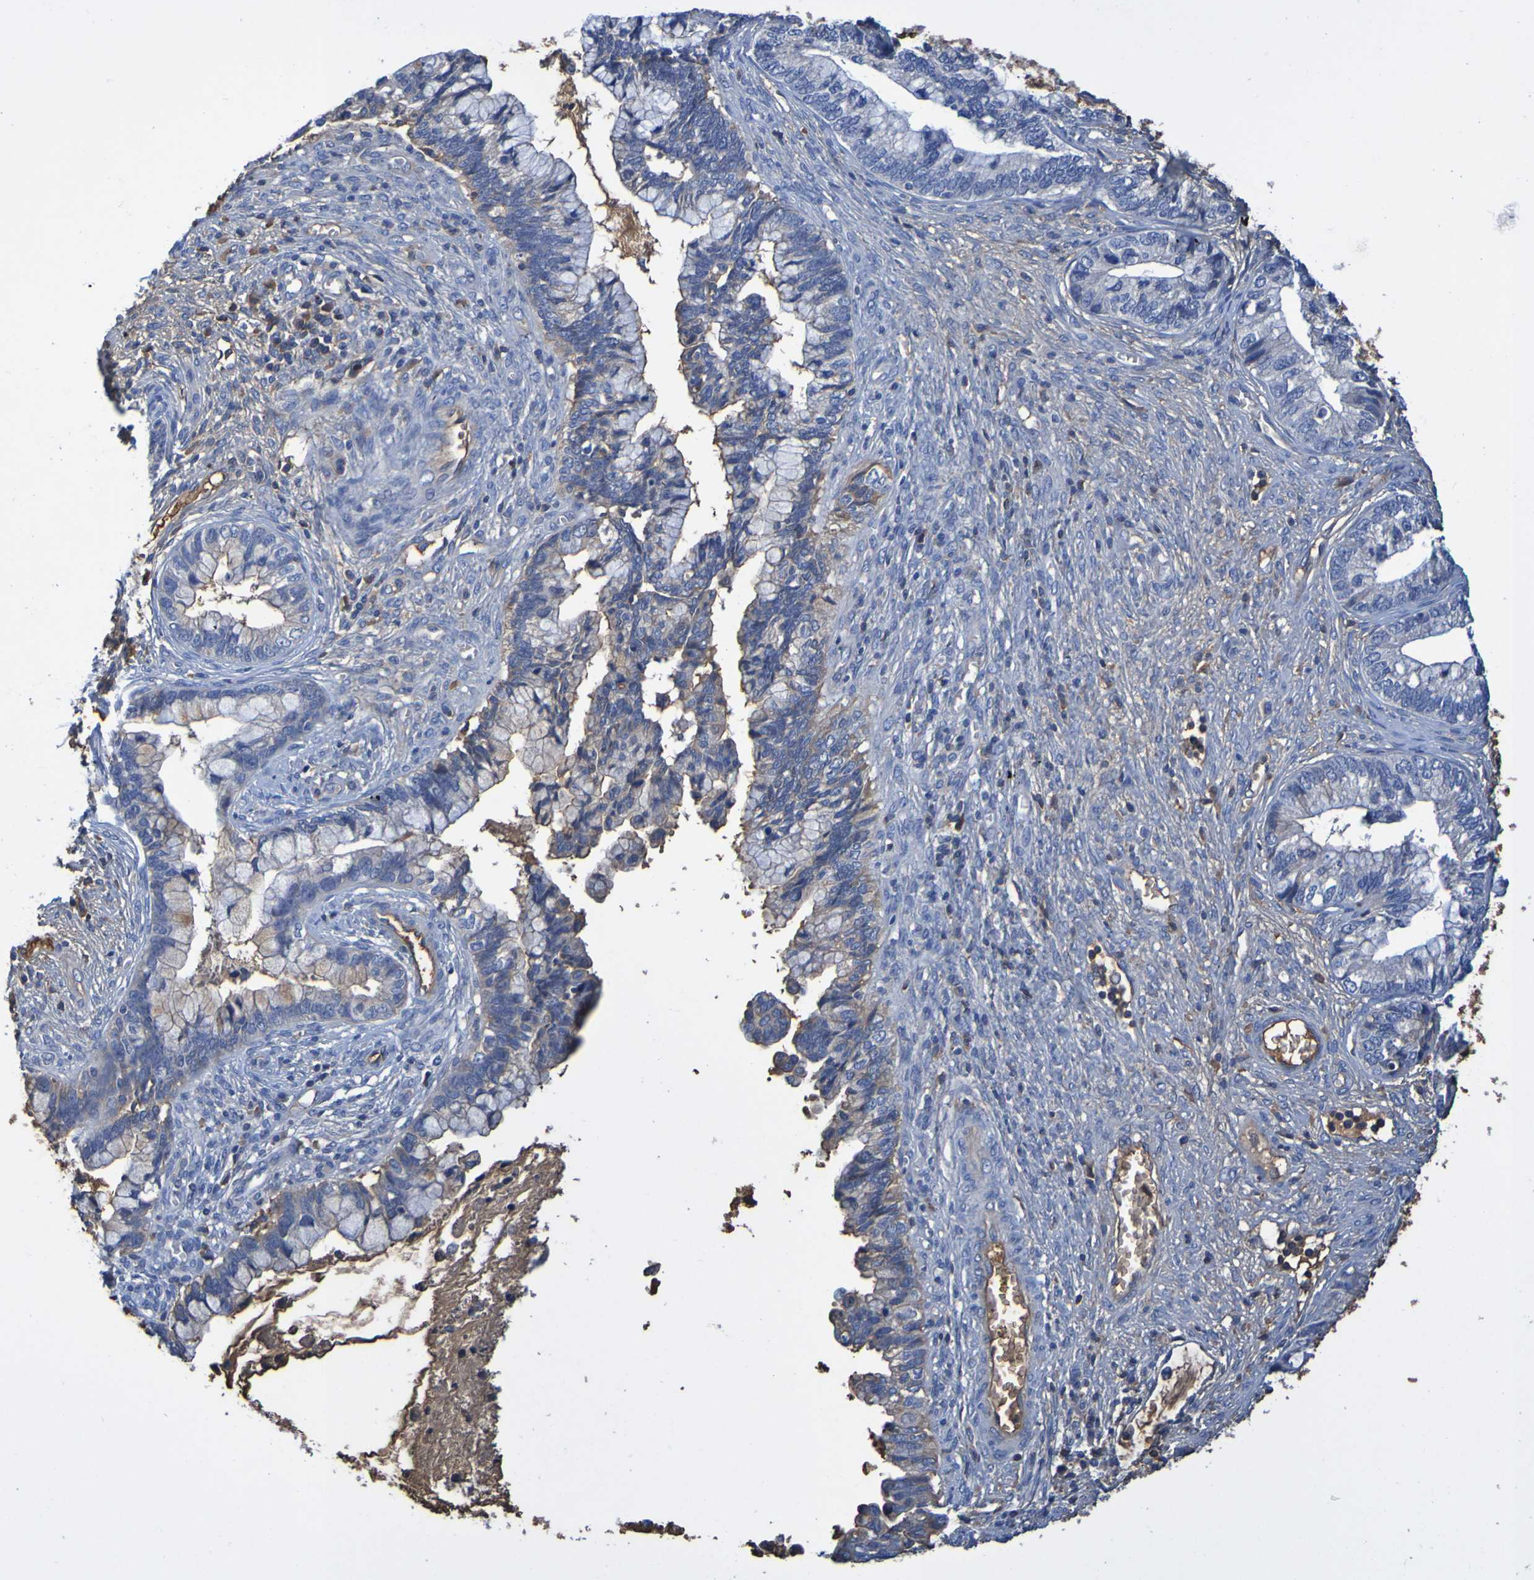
{"staining": {"intensity": "moderate", "quantity": "<25%", "location": "cytoplasmic/membranous"}, "tissue": "cervical cancer", "cell_type": "Tumor cells", "image_type": "cancer", "snomed": [{"axis": "morphology", "description": "Adenocarcinoma, NOS"}, {"axis": "topography", "description": "Cervix"}], "caption": "Cervical adenocarcinoma tissue exhibits moderate cytoplasmic/membranous expression in approximately <25% of tumor cells, visualized by immunohistochemistry.", "gene": "GAB3", "patient": {"sex": "female", "age": 44}}